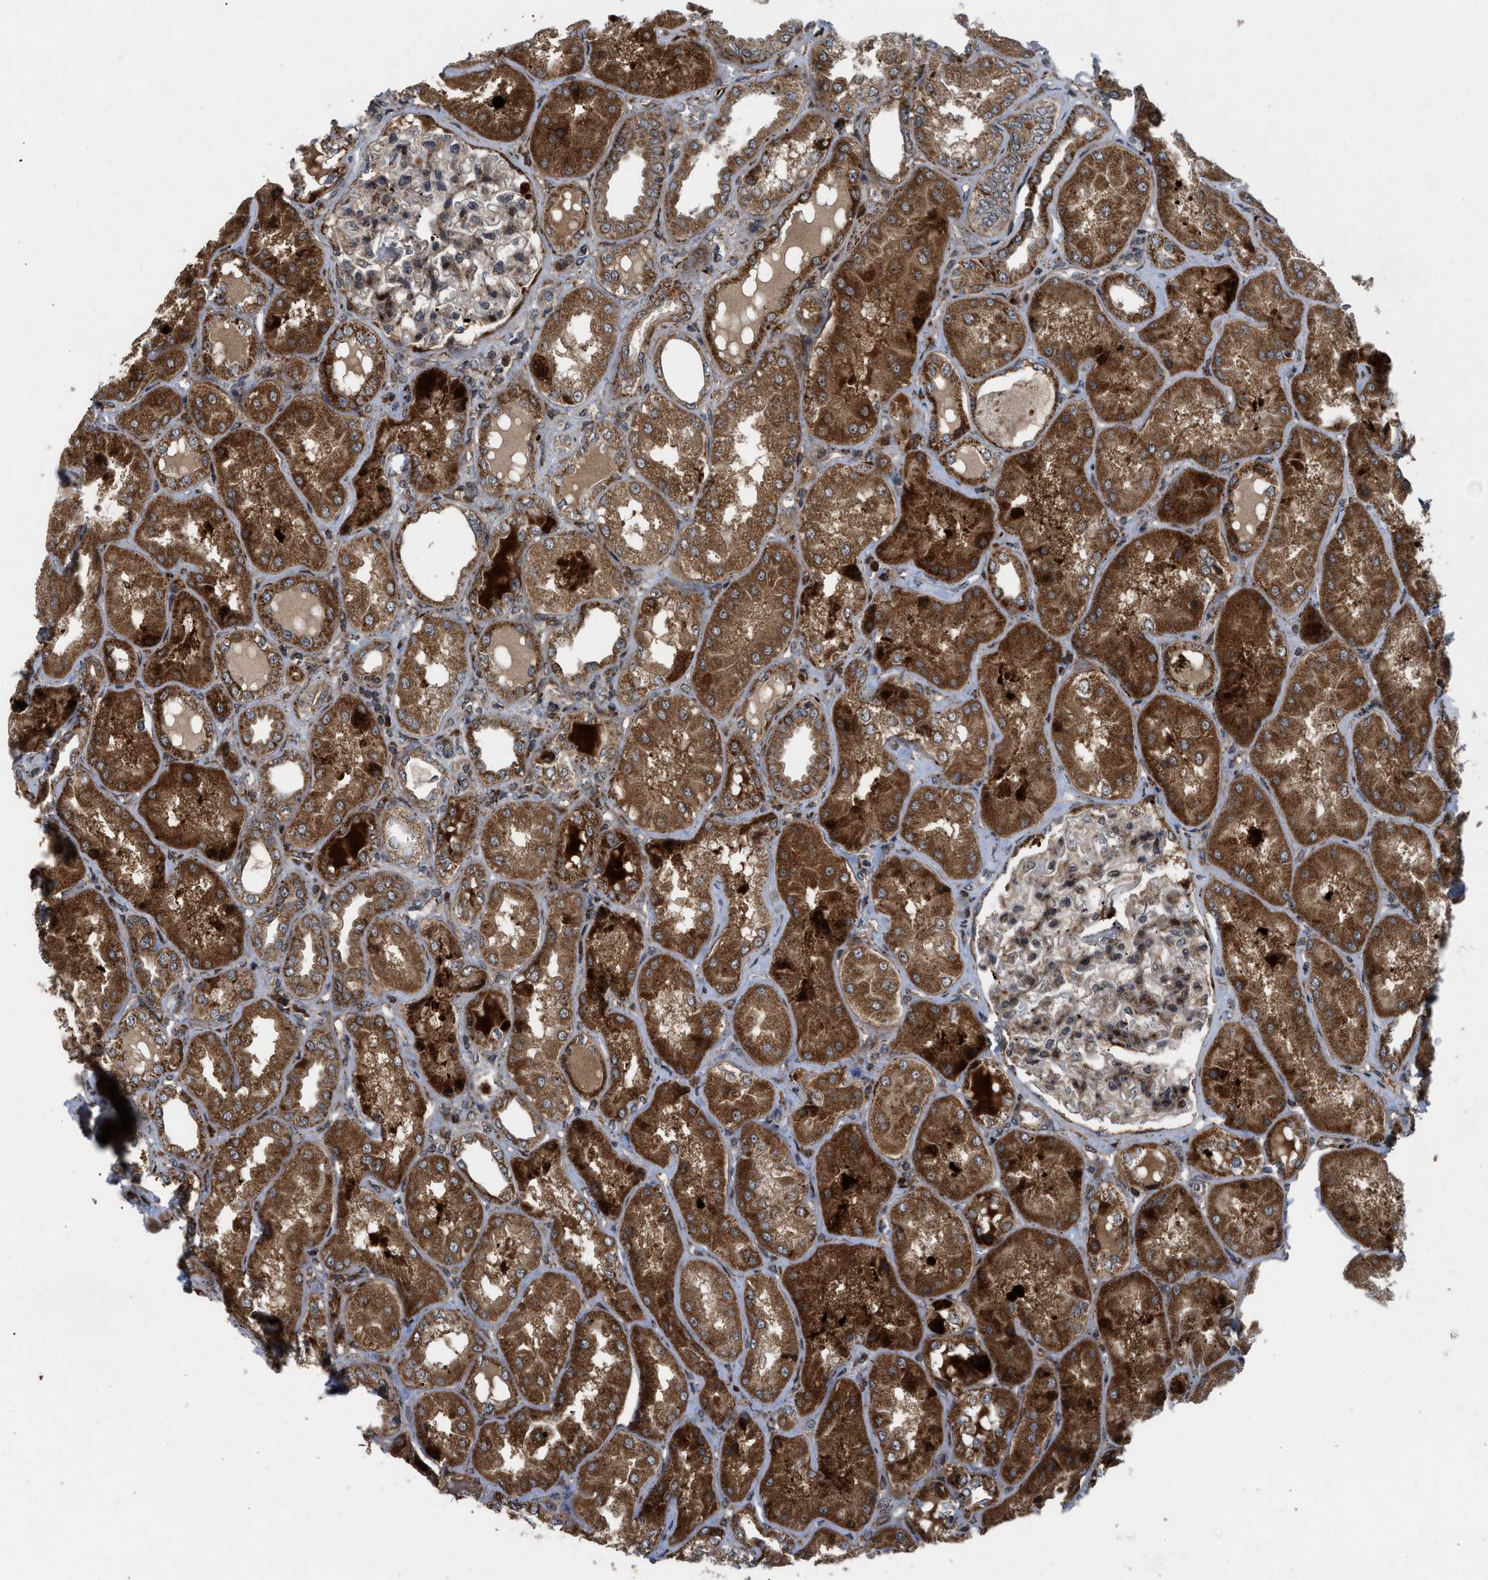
{"staining": {"intensity": "weak", "quantity": "25%-75%", "location": "cytoplasmic/membranous"}, "tissue": "kidney", "cell_type": "Cells in glomeruli", "image_type": "normal", "snomed": [{"axis": "morphology", "description": "Normal tissue, NOS"}, {"axis": "topography", "description": "Kidney"}], "caption": "Protein staining exhibits weak cytoplasmic/membranous staining in approximately 25%-75% of cells in glomeruli in unremarkable kidney.", "gene": "AP3M2", "patient": {"sex": "female", "age": 56}}